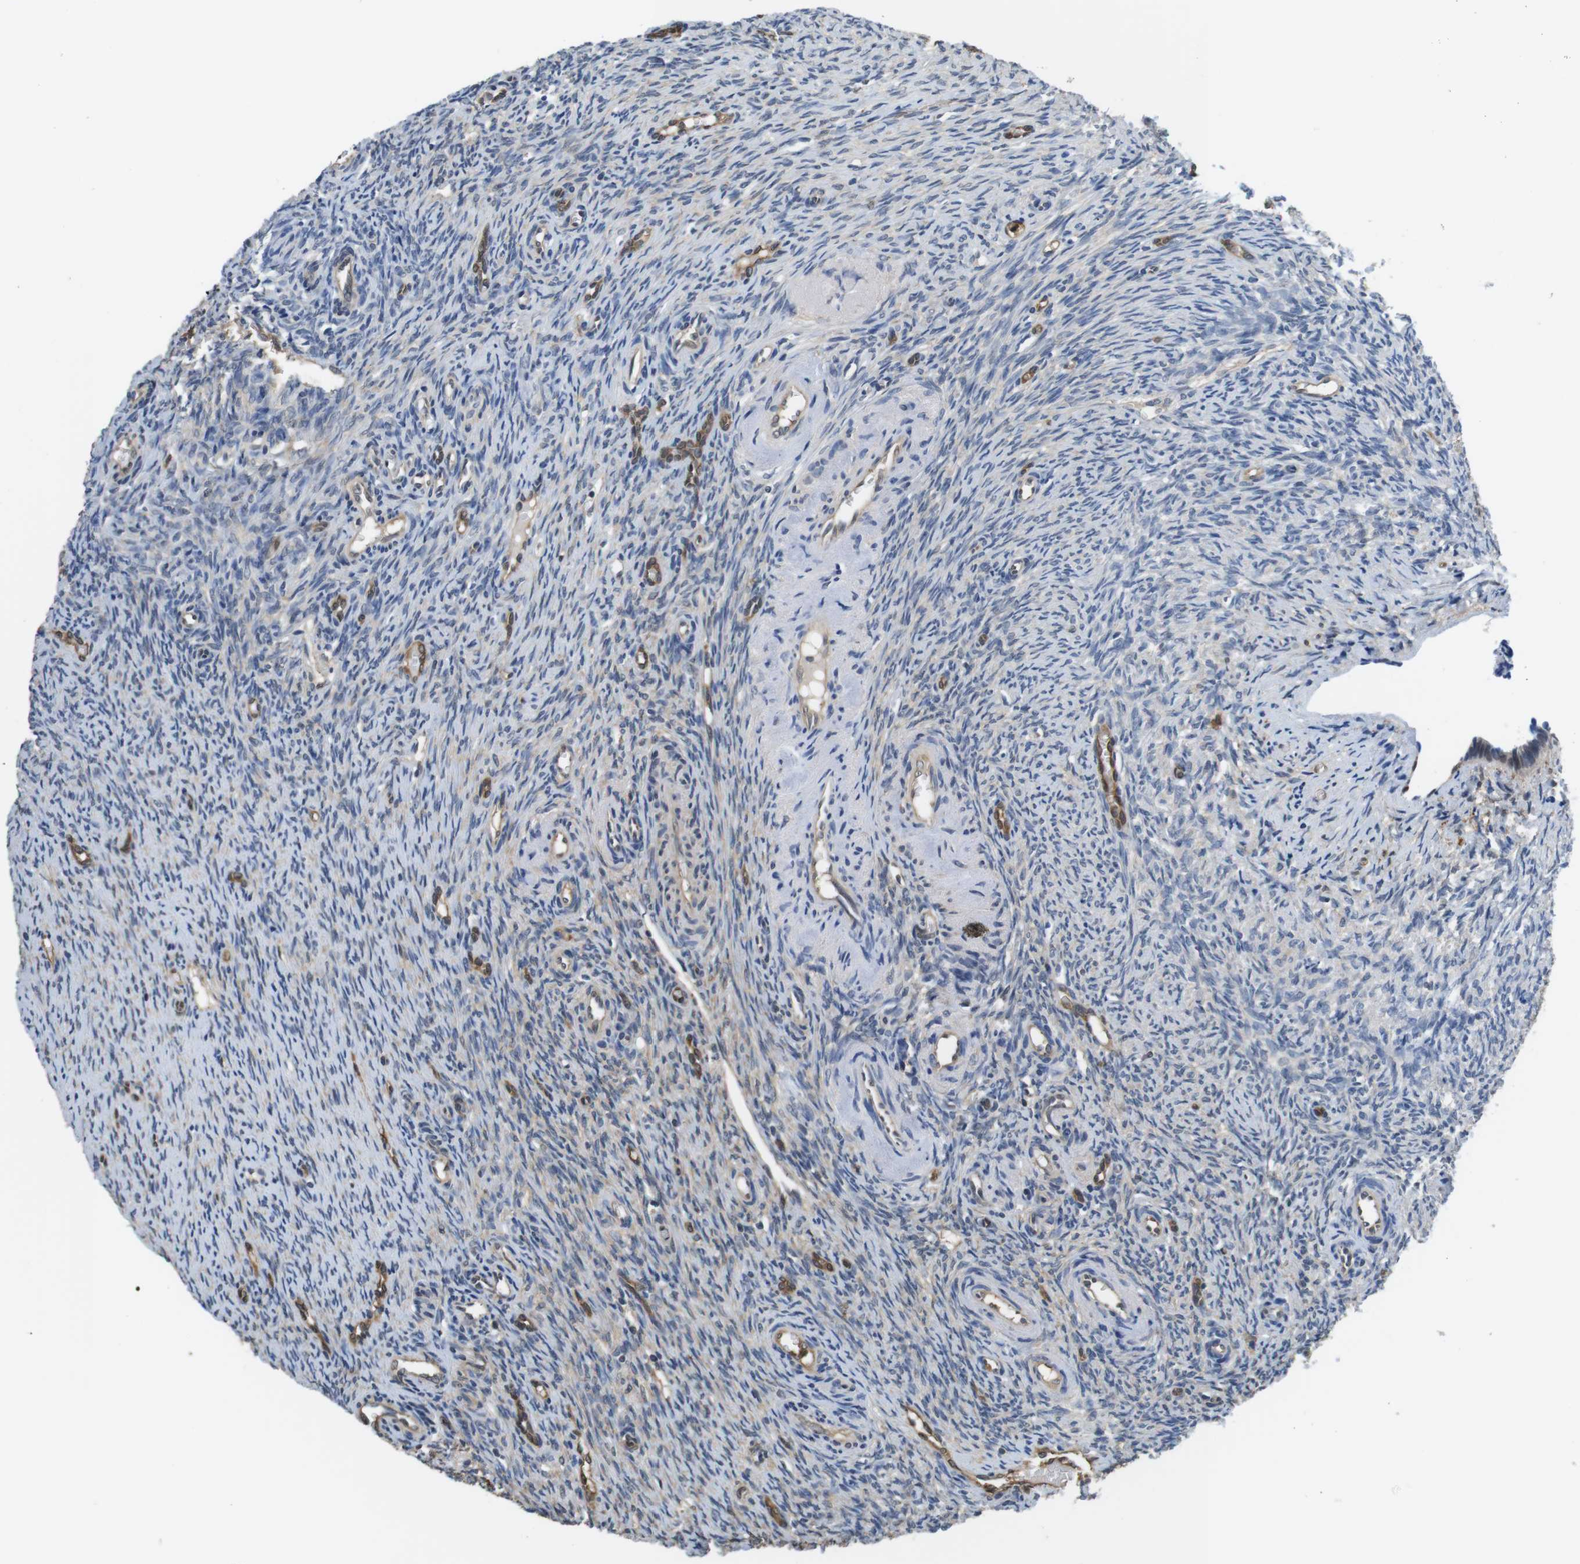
{"staining": {"intensity": "moderate", "quantity": ">75%", "location": "cytoplasmic/membranous"}, "tissue": "ovary", "cell_type": "Follicle cells", "image_type": "normal", "snomed": [{"axis": "morphology", "description": "Normal tissue, NOS"}, {"axis": "topography", "description": "Ovary"}], "caption": "Protein expression analysis of normal human ovary reveals moderate cytoplasmic/membranous expression in approximately >75% of follicle cells.", "gene": "LDHA", "patient": {"sex": "female", "age": 41}}